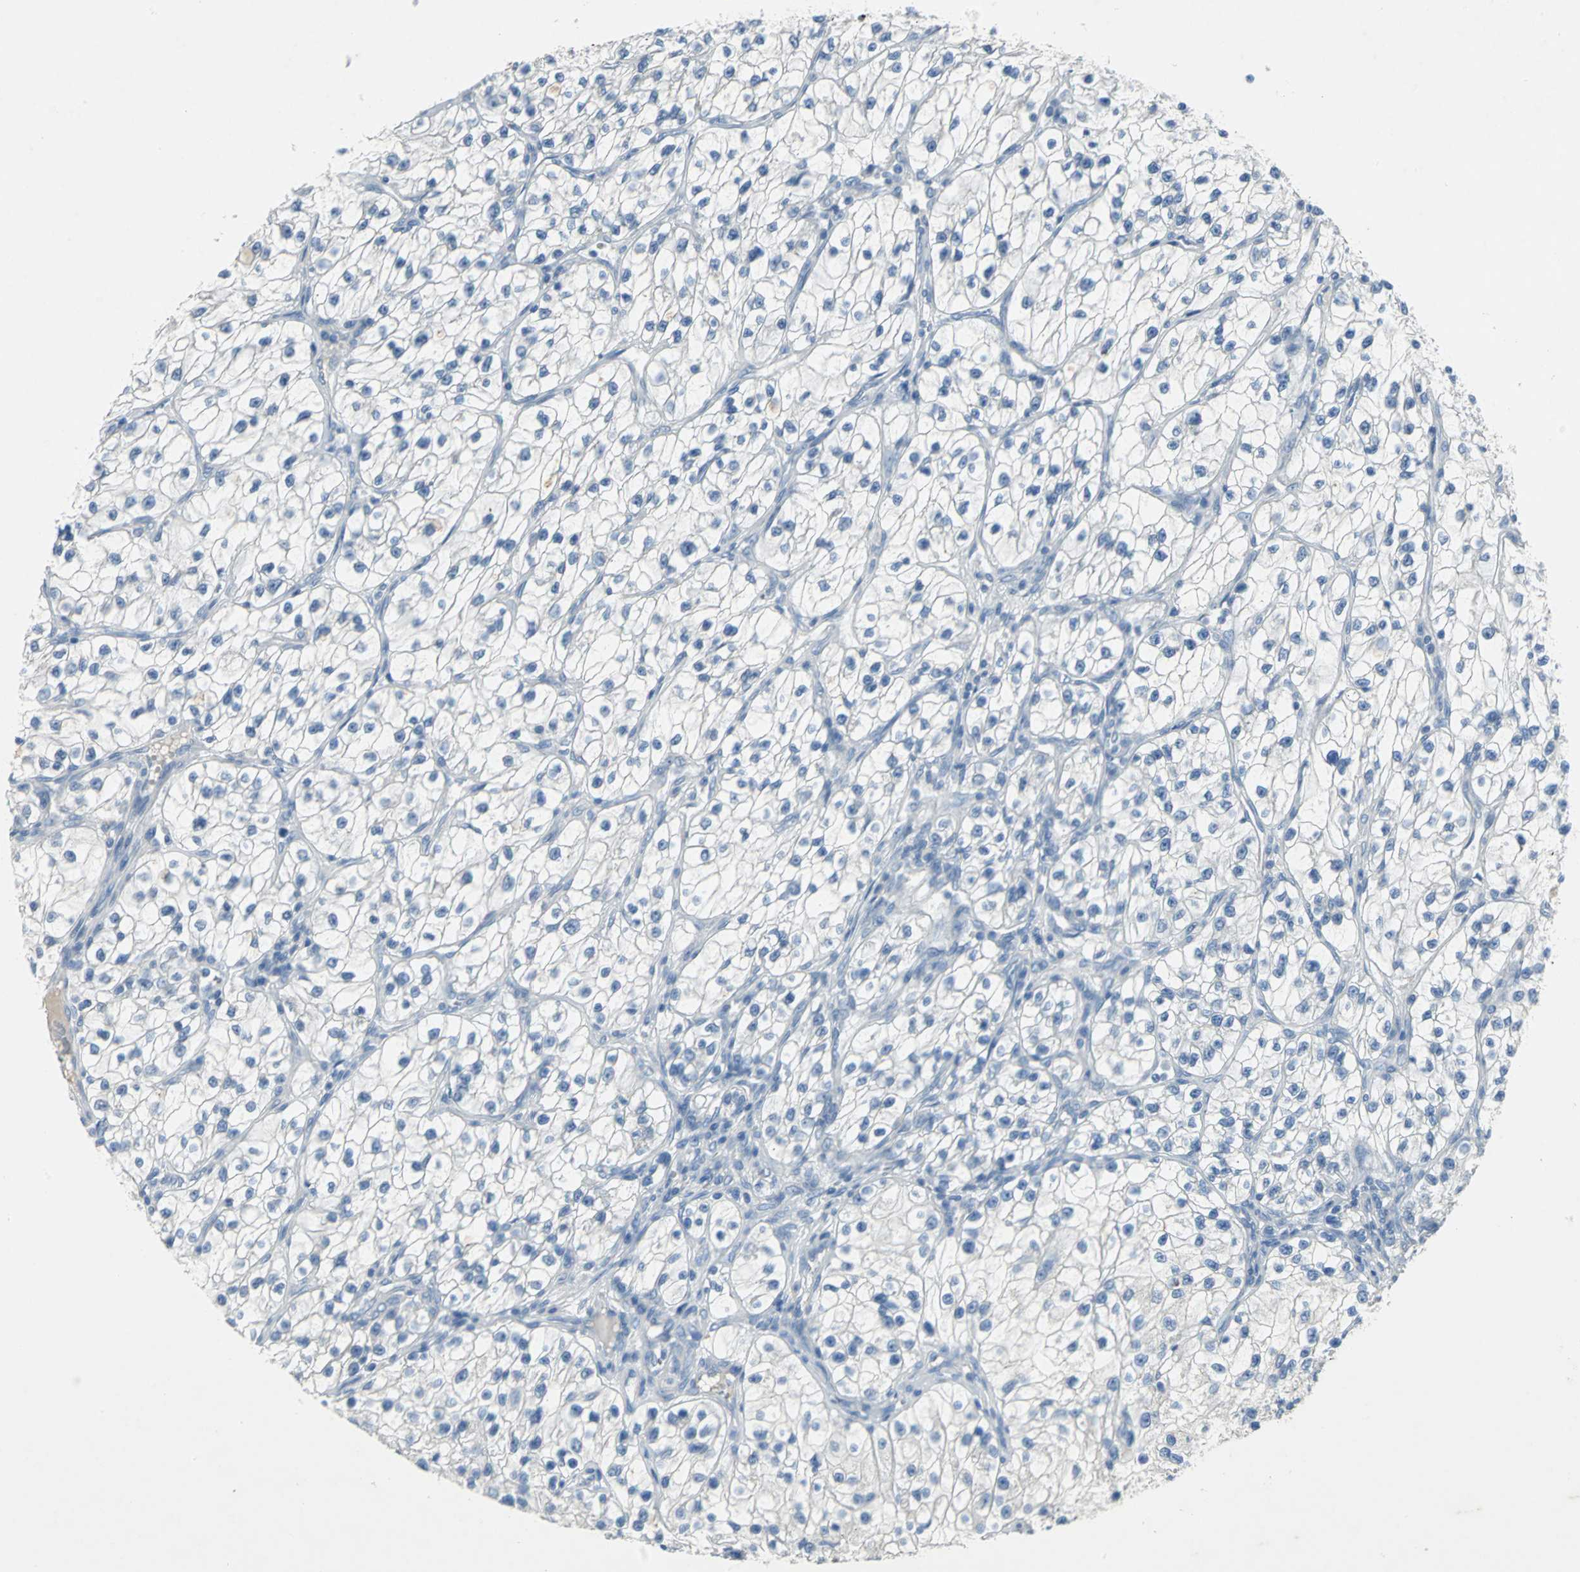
{"staining": {"intensity": "negative", "quantity": "none", "location": "none"}, "tissue": "renal cancer", "cell_type": "Tumor cells", "image_type": "cancer", "snomed": [{"axis": "morphology", "description": "Adenocarcinoma, NOS"}, {"axis": "topography", "description": "Kidney"}], "caption": "The IHC image has no significant staining in tumor cells of adenocarcinoma (renal) tissue. Brightfield microscopy of immunohistochemistry (IHC) stained with DAB (brown) and hematoxylin (blue), captured at high magnification.", "gene": "PTGDS", "patient": {"sex": "female", "age": 57}}